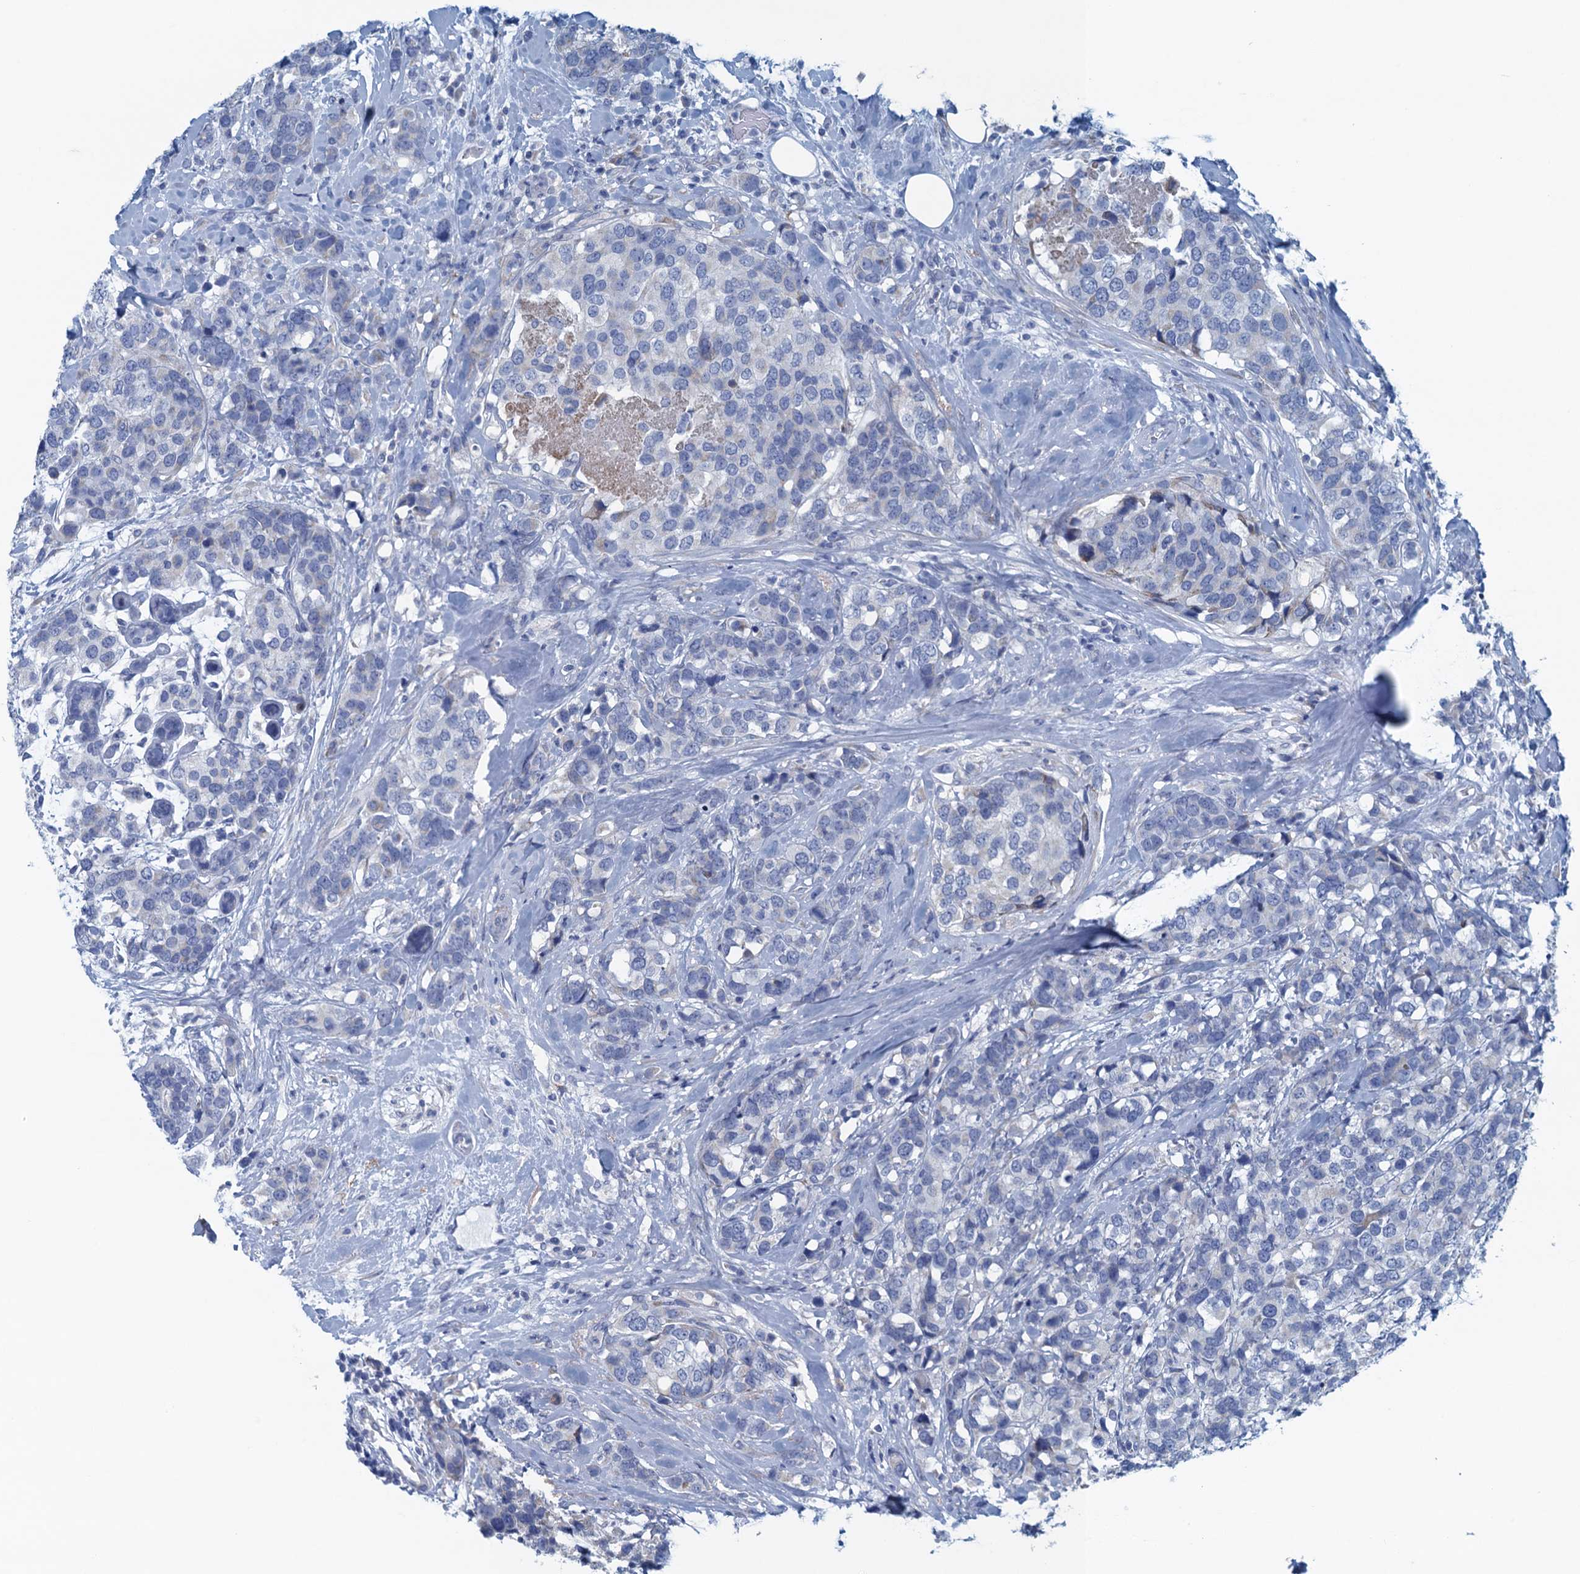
{"staining": {"intensity": "negative", "quantity": "none", "location": "none"}, "tissue": "breast cancer", "cell_type": "Tumor cells", "image_type": "cancer", "snomed": [{"axis": "morphology", "description": "Lobular carcinoma"}, {"axis": "topography", "description": "Breast"}], "caption": "This is an immunohistochemistry (IHC) photomicrograph of breast lobular carcinoma. There is no staining in tumor cells.", "gene": "C10orf88", "patient": {"sex": "female", "age": 59}}